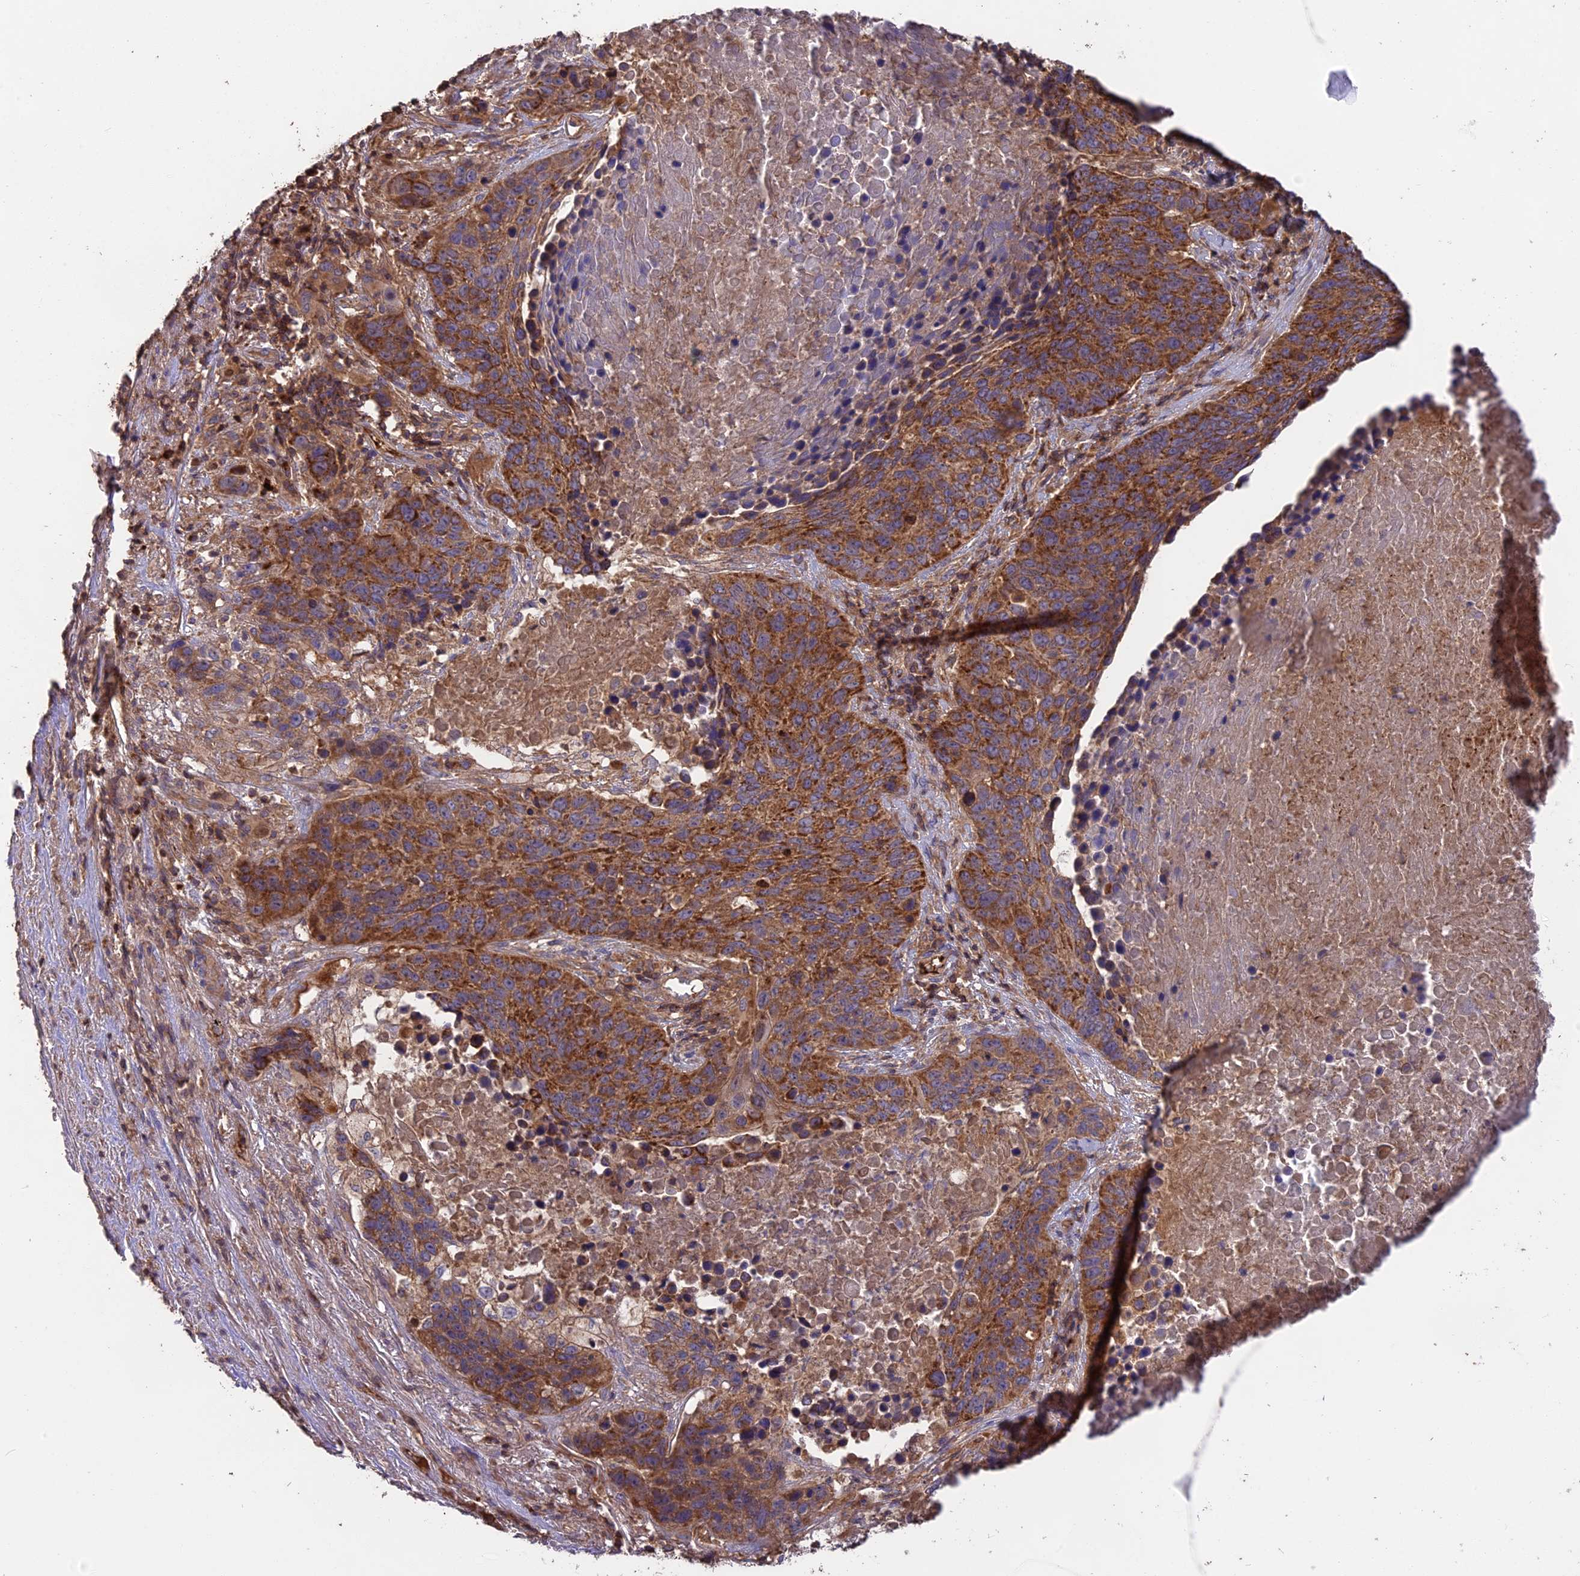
{"staining": {"intensity": "strong", "quantity": ">75%", "location": "cytoplasmic/membranous"}, "tissue": "lung cancer", "cell_type": "Tumor cells", "image_type": "cancer", "snomed": [{"axis": "morphology", "description": "Normal tissue, NOS"}, {"axis": "morphology", "description": "Squamous cell carcinoma, NOS"}, {"axis": "topography", "description": "Lymph node"}, {"axis": "topography", "description": "Lung"}], "caption": "Brown immunohistochemical staining in lung squamous cell carcinoma reveals strong cytoplasmic/membranous expression in approximately >75% of tumor cells.", "gene": "NUDT8", "patient": {"sex": "male", "age": 66}}